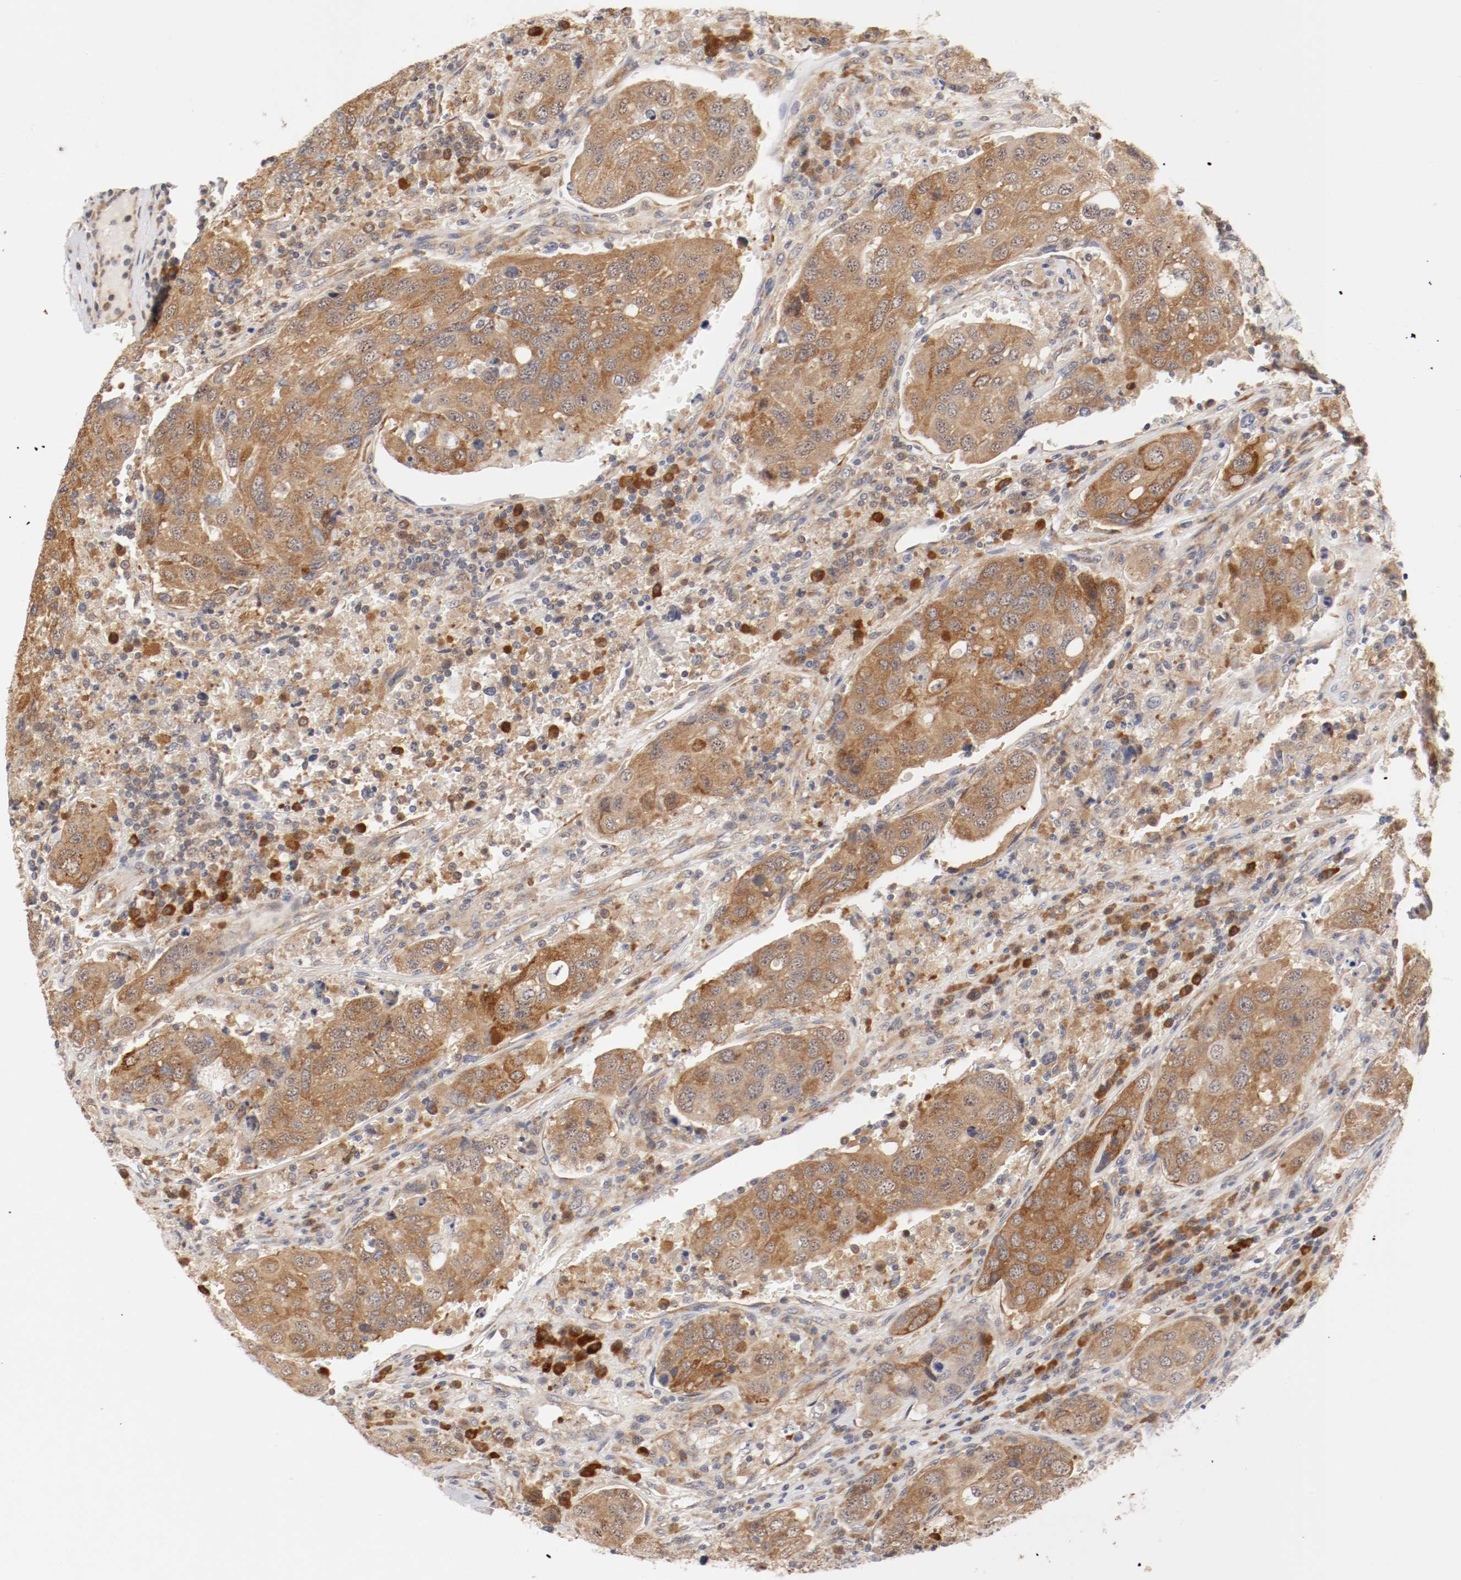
{"staining": {"intensity": "moderate", "quantity": "25%-75%", "location": "cytoplasmic/membranous"}, "tissue": "urothelial cancer", "cell_type": "Tumor cells", "image_type": "cancer", "snomed": [{"axis": "morphology", "description": "Urothelial carcinoma, High grade"}, {"axis": "topography", "description": "Lymph node"}, {"axis": "topography", "description": "Urinary bladder"}], "caption": "The histopathology image exhibits staining of urothelial cancer, revealing moderate cytoplasmic/membranous protein positivity (brown color) within tumor cells. Nuclei are stained in blue.", "gene": "FKBP3", "patient": {"sex": "male", "age": 51}}